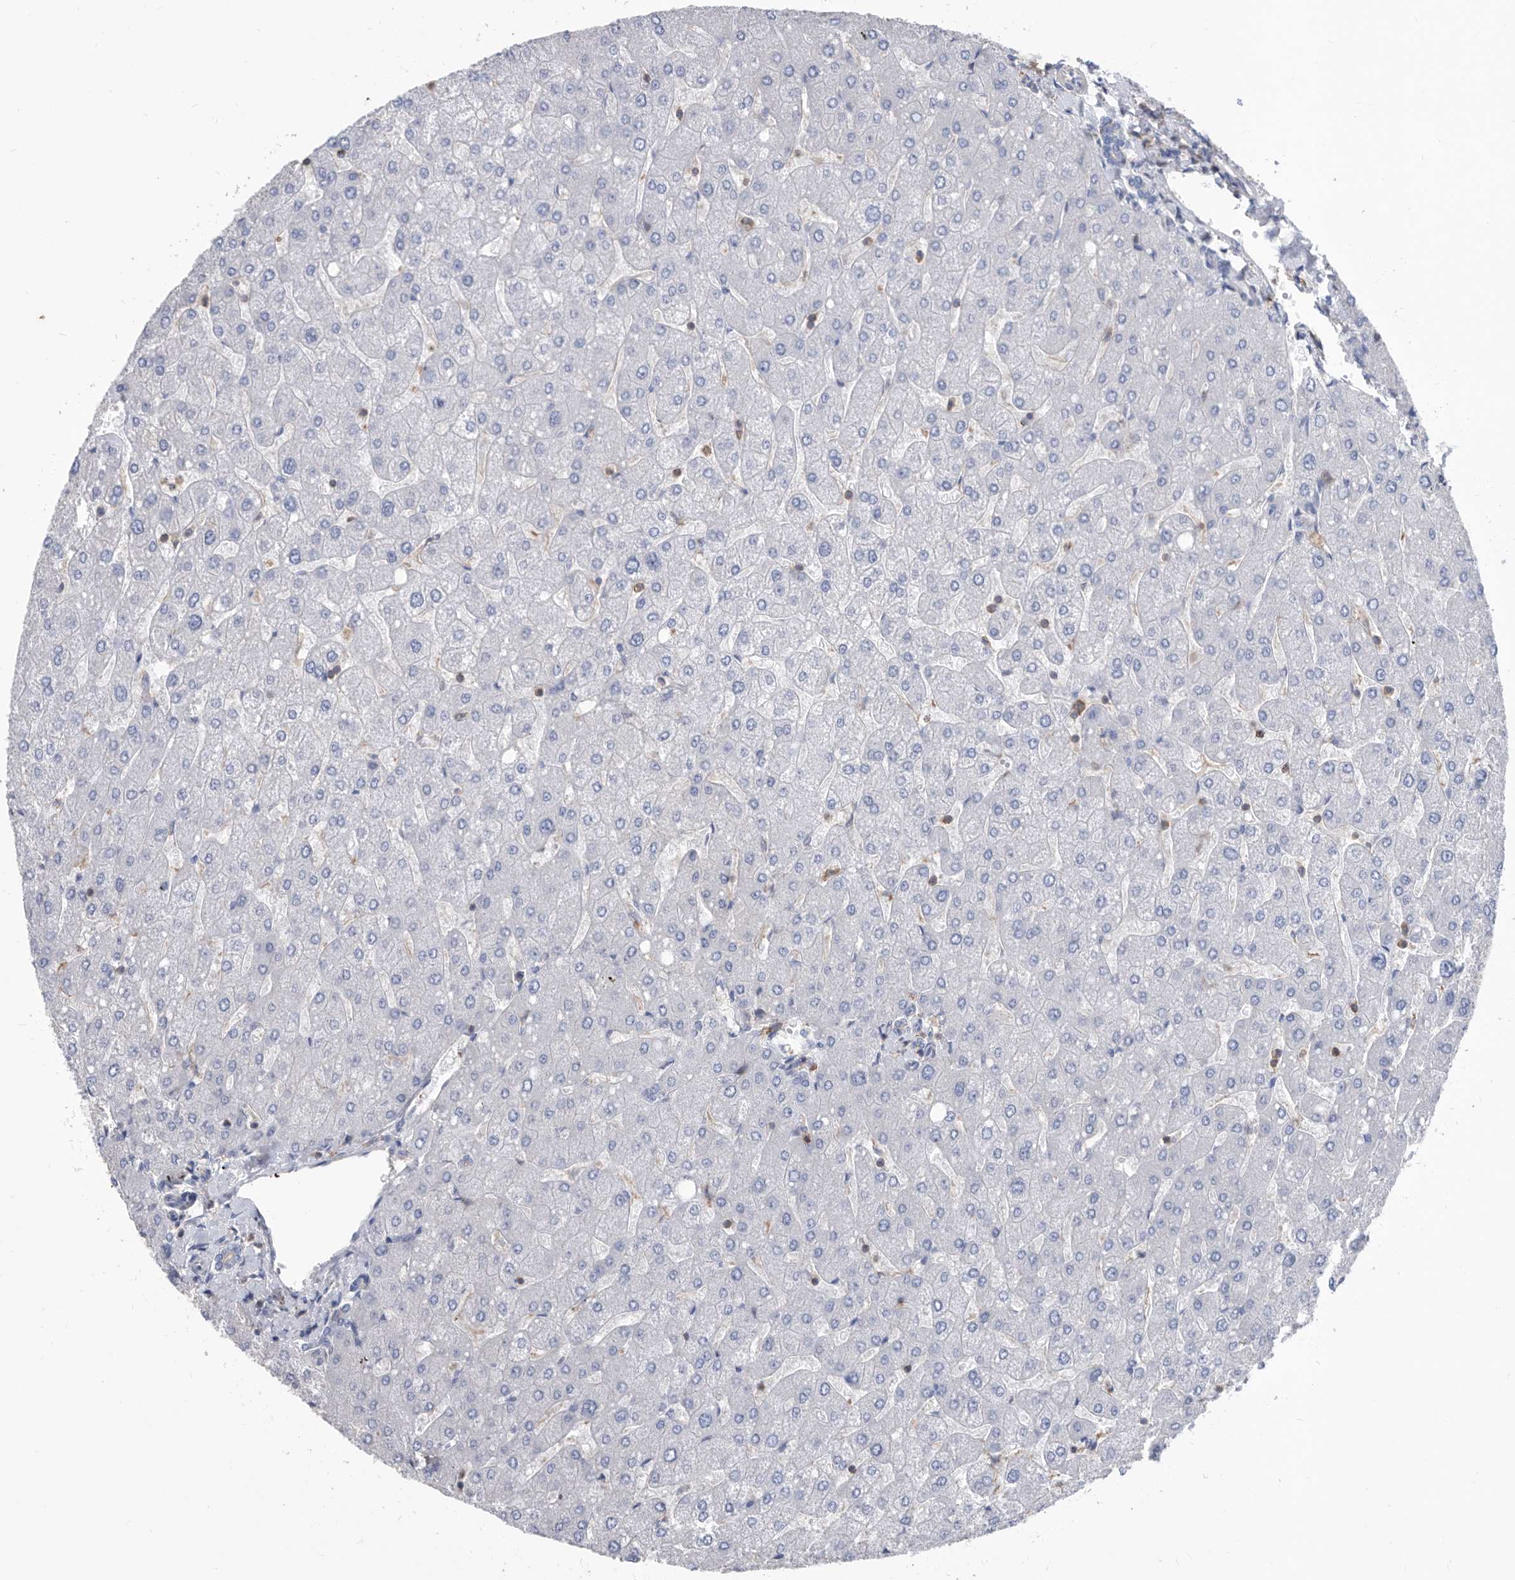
{"staining": {"intensity": "negative", "quantity": "none", "location": "none"}, "tissue": "liver", "cell_type": "Cholangiocytes", "image_type": "normal", "snomed": [{"axis": "morphology", "description": "Normal tissue, NOS"}, {"axis": "topography", "description": "Liver"}], "caption": "A micrograph of liver stained for a protein shows no brown staining in cholangiocytes.", "gene": "MS4A4A", "patient": {"sex": "male", "age": 55}}